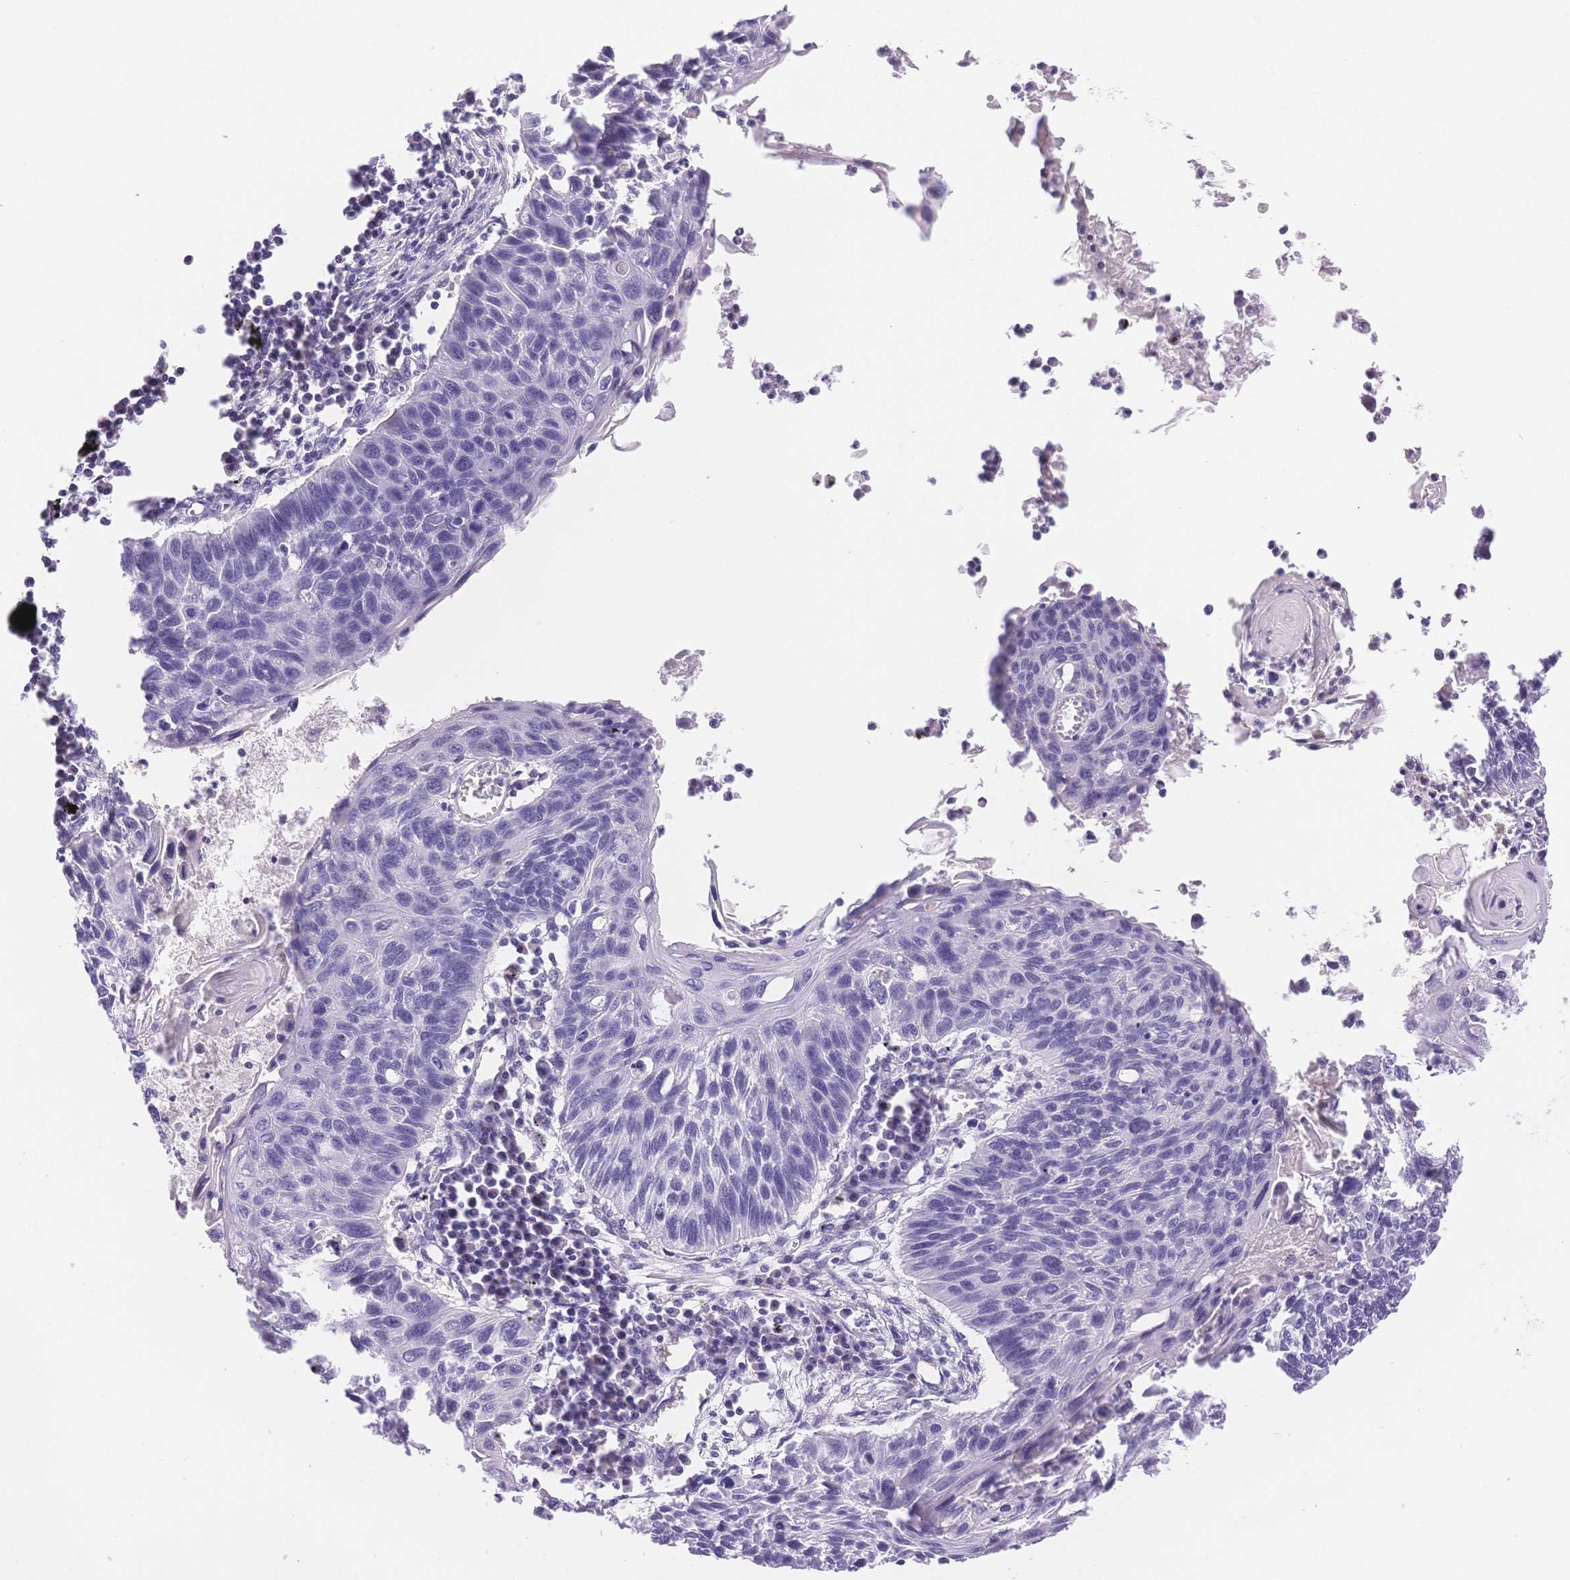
{"staining": {"intensity": "negative", "quantity": "none", "location": "none"}, "tissue": "lung cancer", "cell_type": "Tumor cells", "image_type": "cancer", "snomed": [{"axis": "morphology", "description": "Squamous cell carcinoma, NOS"}, {"axis": "topography", "description": "Lung"}], "caption": "Micrograph shows no protein positivity in tumor cells of squamous cell carcinoma (lung) tissue.", "gene": "MYOM1", "patient": {"sex": "male", "age": 78}}